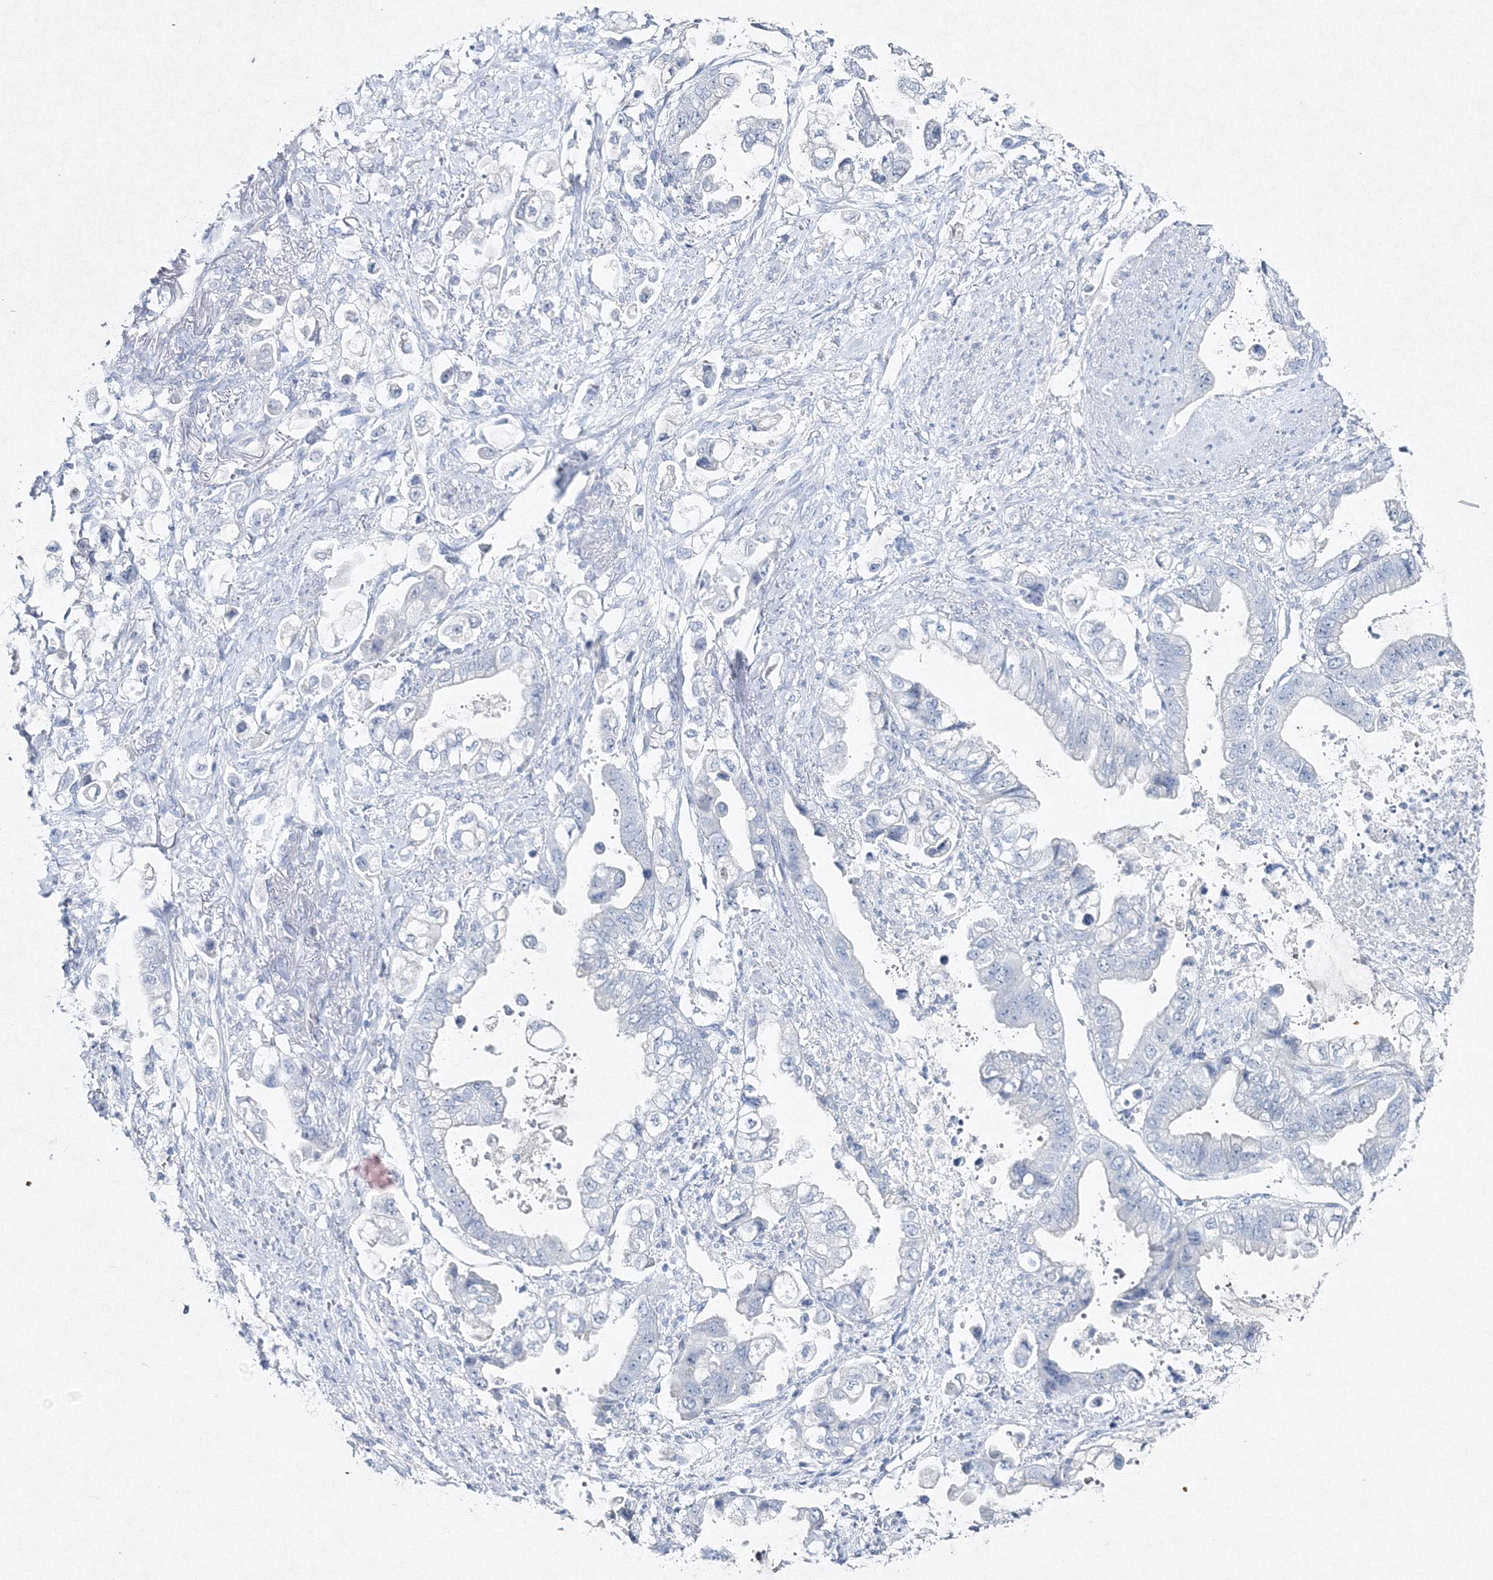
{"staining": {"intensity": "negative", "quantity": "none", "location": "none"}, "tissue": "stomach cancer", "cell_type": "Tumor cells", "image_type": "cancer", "snomed": [{"axis": "morphology", "description": "Adenocarcinoma, NOS"}, {"axis": "topography", "description": "Stomach"}], "caption": "Histopathology image shows no protein expression in tumor cells of stomach cancer tissue. (DAB (3,3'-diaminobenzidine) immunohistochemistry (IHC) with hematoxylin counter stain).", "gene": "GCKR", "patient": {"sex": "male", "age": 62}}